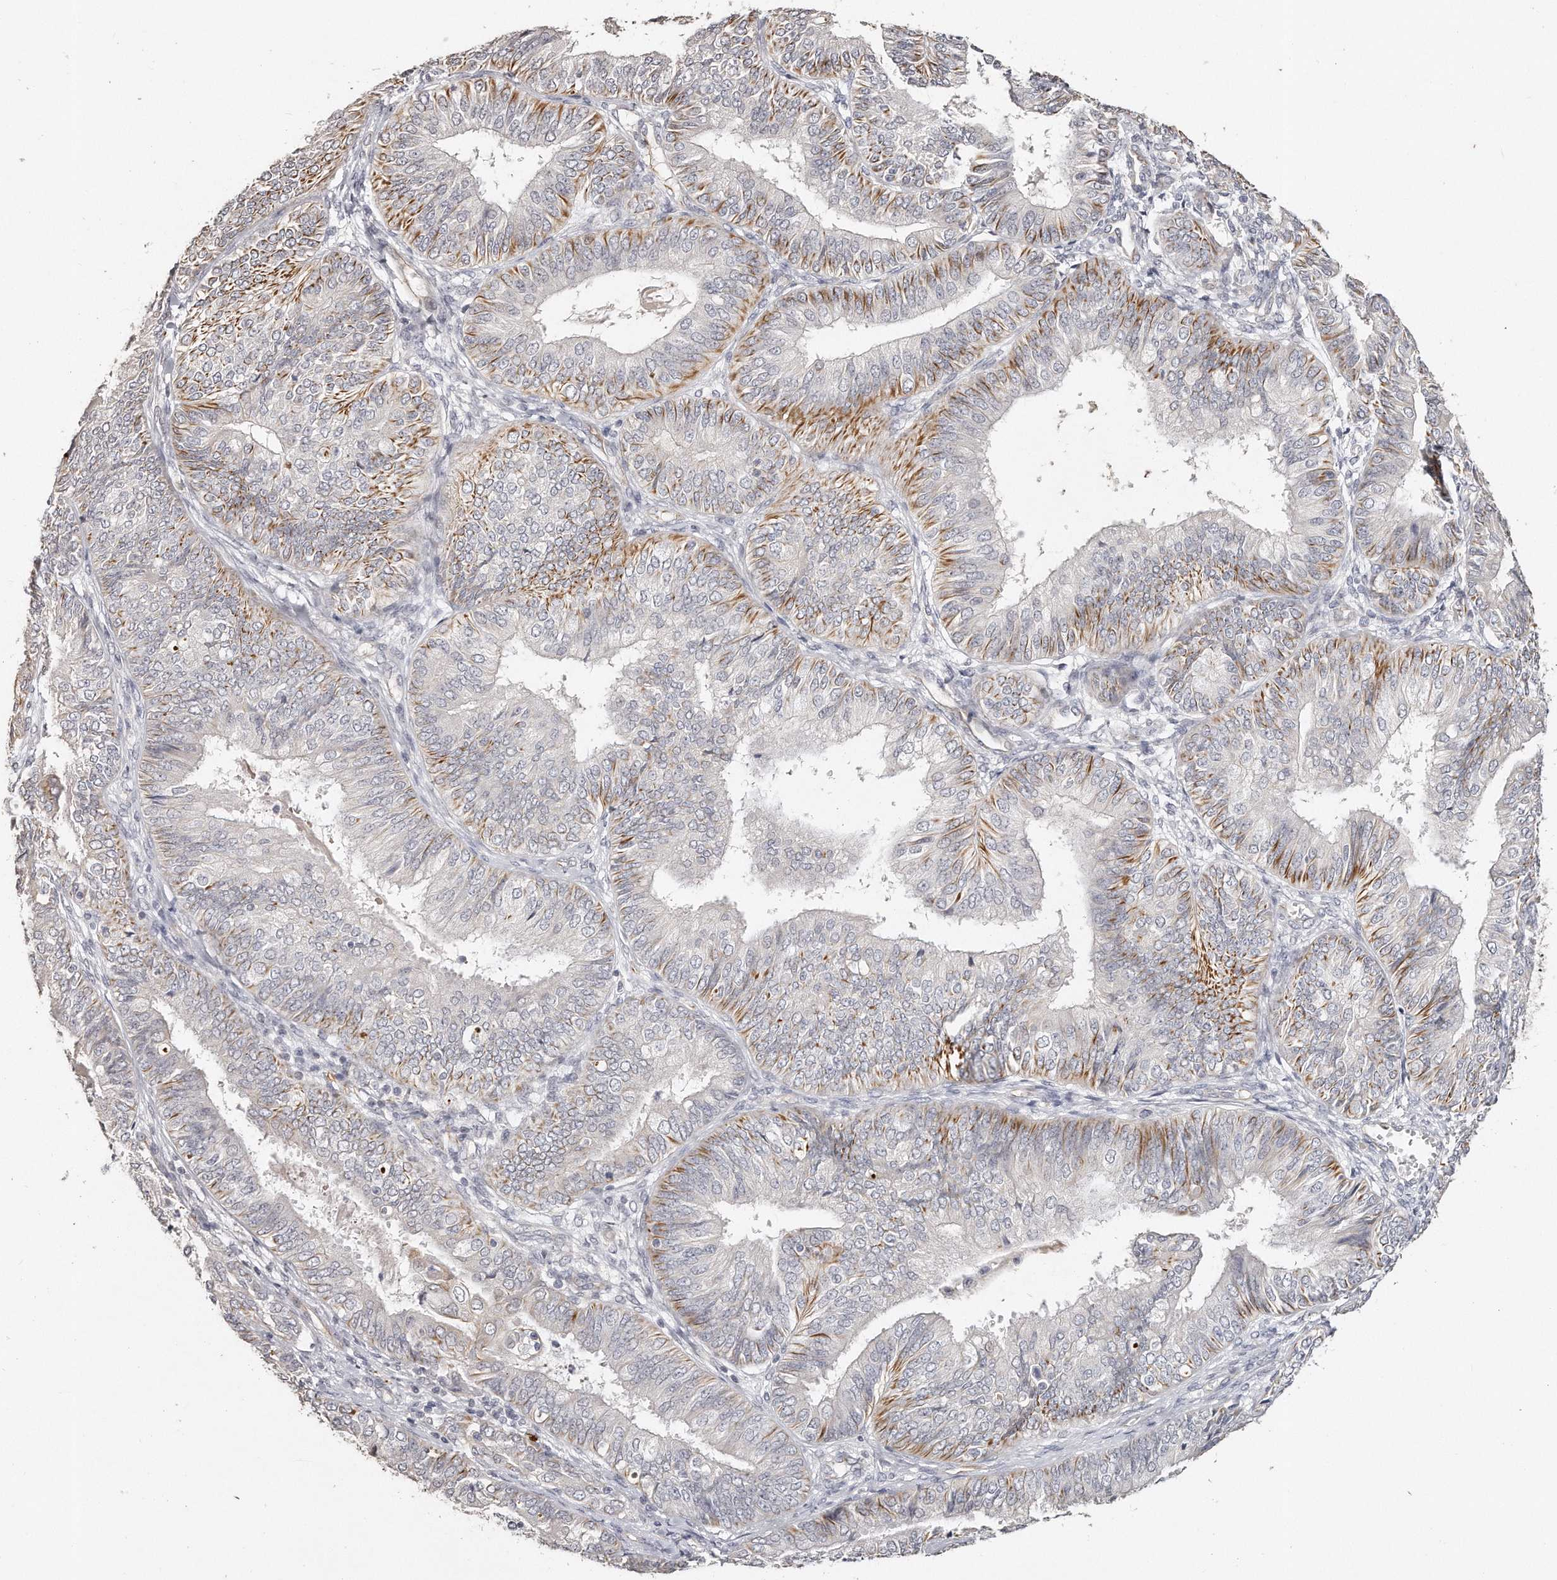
{"staining": {"intensity": "moderate", "quantity": "25%-75%", "location": "cytoplasmic/membranous"}, "tissue": "endometrial cancer", "cell_type": "Tumor cells", "image_type": "cancer", "snomed": [{"axis": "morphology", "description": "Adenocarcinoma, NOS"}, {"axis": "topography", "description": "Endometrium"}], "caption": "Endometrial cancer (adenocarcinoma) stained with a brown dye shows moderate cytoplasmic/membranous positive staining in approximately 25%-75% of tumor cells.", "gene": "ZYG11A", "patient": {"sex": "female", "age": 58}}